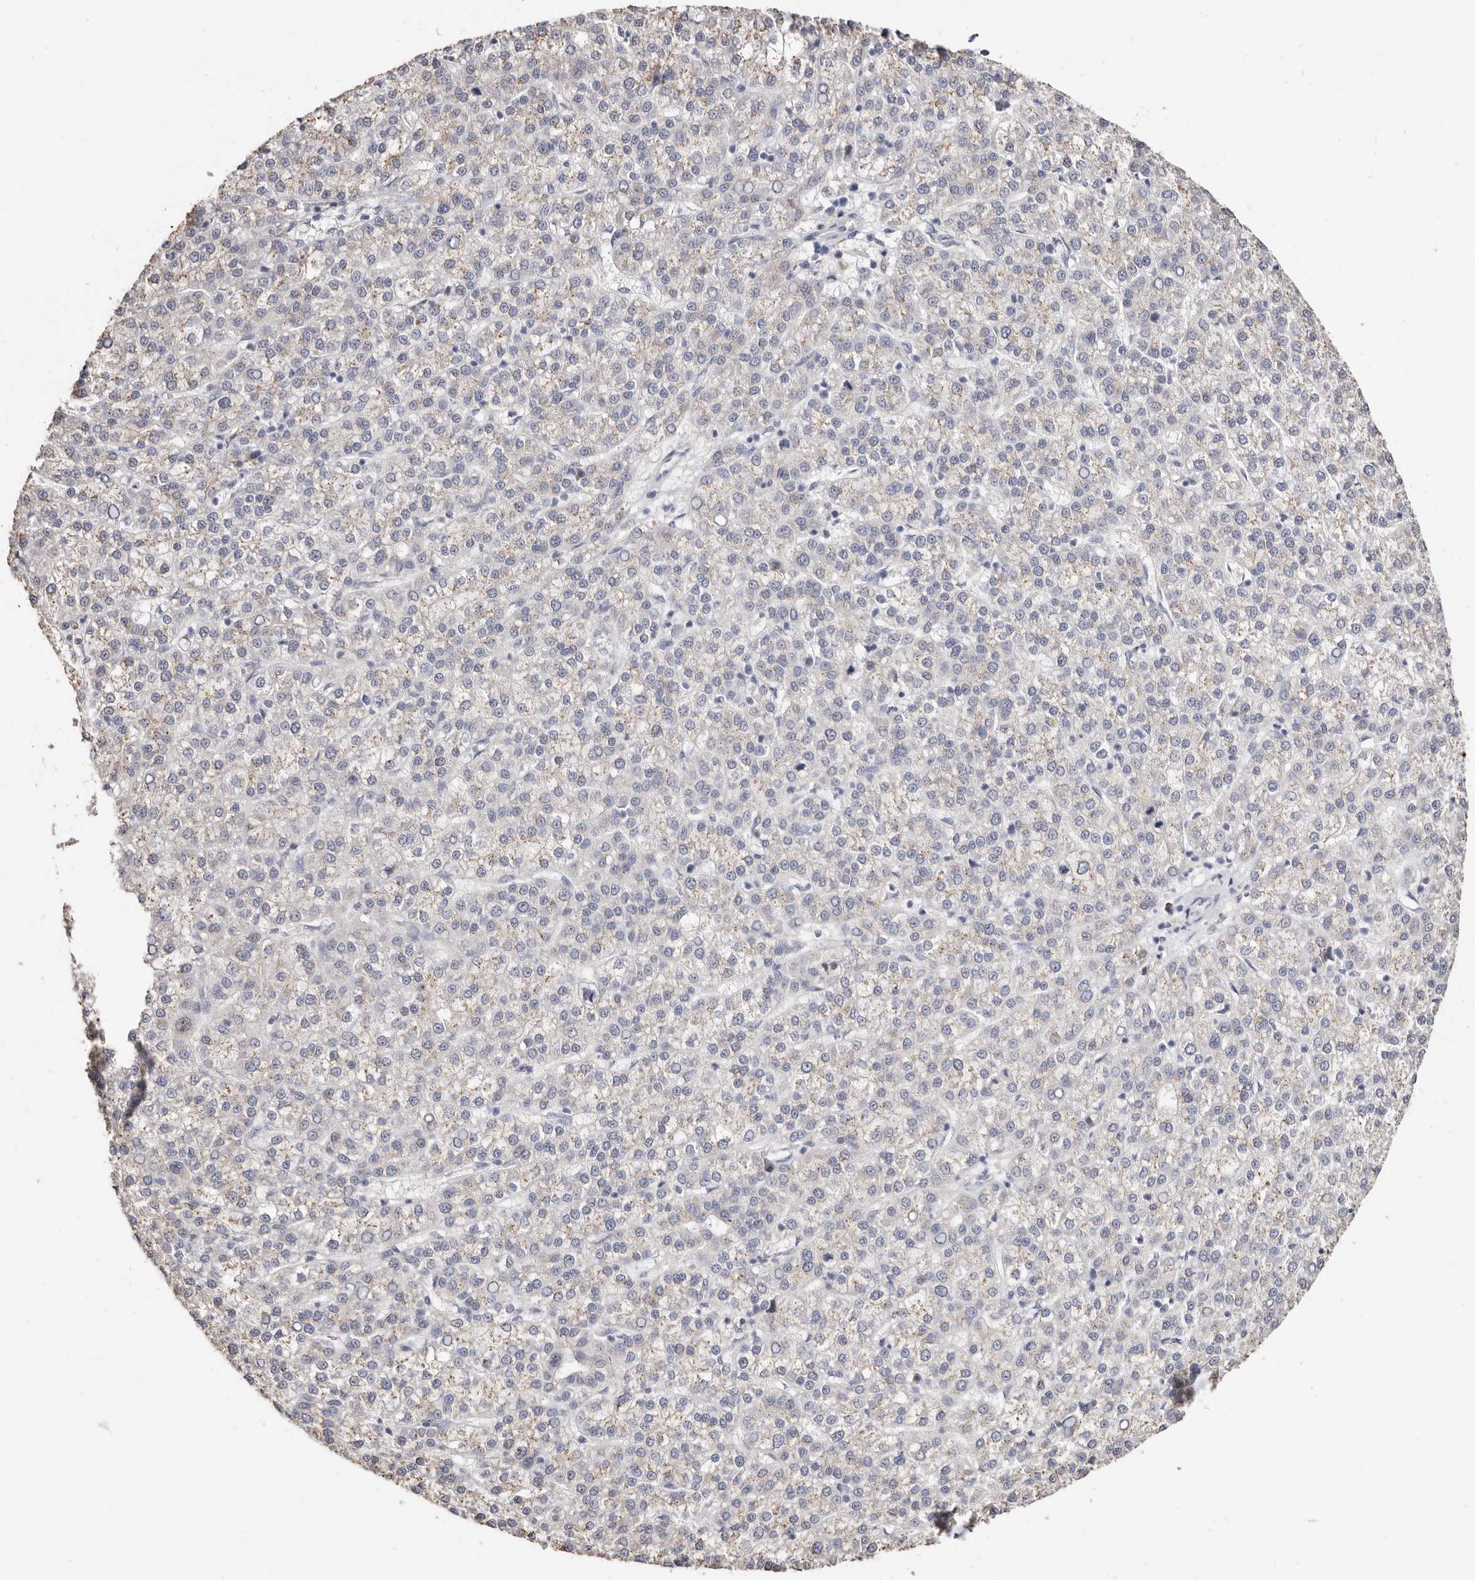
{"staining": {"intensity": "negative", "quantity": "none", "location": "none"}, "tissue": "liver cancer", "cell_type": "Tumor cells", "image_type": "cancer", "snomed": [{"axis": "morphology", "description": "Carcinoma, Hepatocellular, NOS"}, {"axis": "topography", "description": "Liver"}], "caption": "Tumor cells are negative for protein expression in human liver cancer. (Stains: DAB IHC with hematoxylin counter stain, Microscopy: brightfield microscopy at high magnification).", "gene": "LGALS7B", "patient": {"sex": "female", "age": 58}}